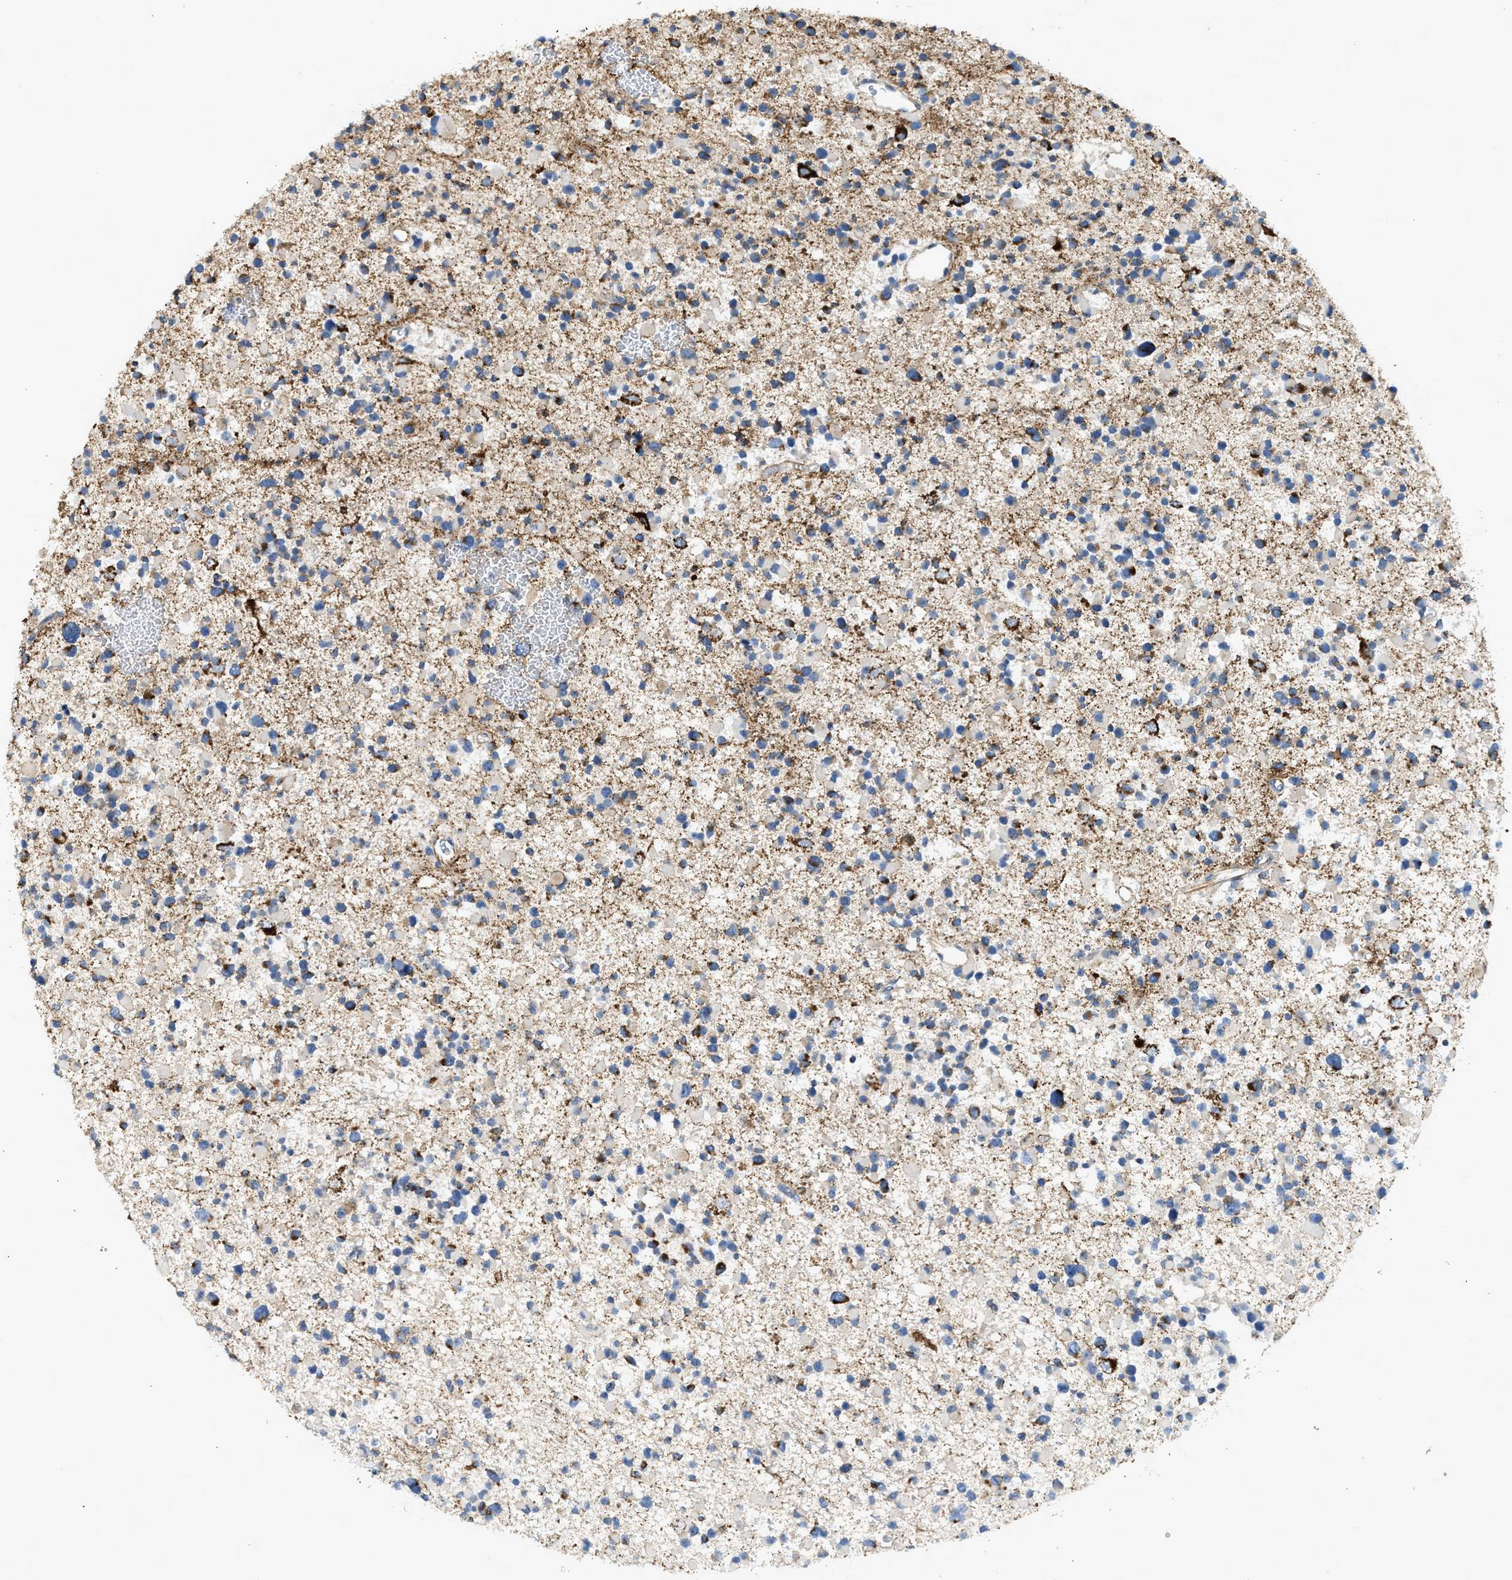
{"staining": {"intensity": "strong", "quantity": "<25%", "location": "cytoplasmic/membranous"}, "tissue": "glioma", "cell_type": "Tumor cells", "image_type": "cancer", "snomed": [{"axis": "morphology", "description": "Glioma, malignant, Low grade"}, {"axis": "topography", "description": "Brain"}], "caption": "High-magnification brightfield microscopy of low-grade glioma (malignant) stained with DAB (brown) and counterstained with hematoxylin (blue). tumor cells exhibit strong cytoplasmic/membranous expression is identified in about<25% of cells. The staining was performed using DAB (3,3'-diaminobenzidine), with brown indicating positive protein expression. Nuclei are stained blue with hematoxylin.", "gene": "GOT2", "patient": {"sex": "female", "age": 22}}